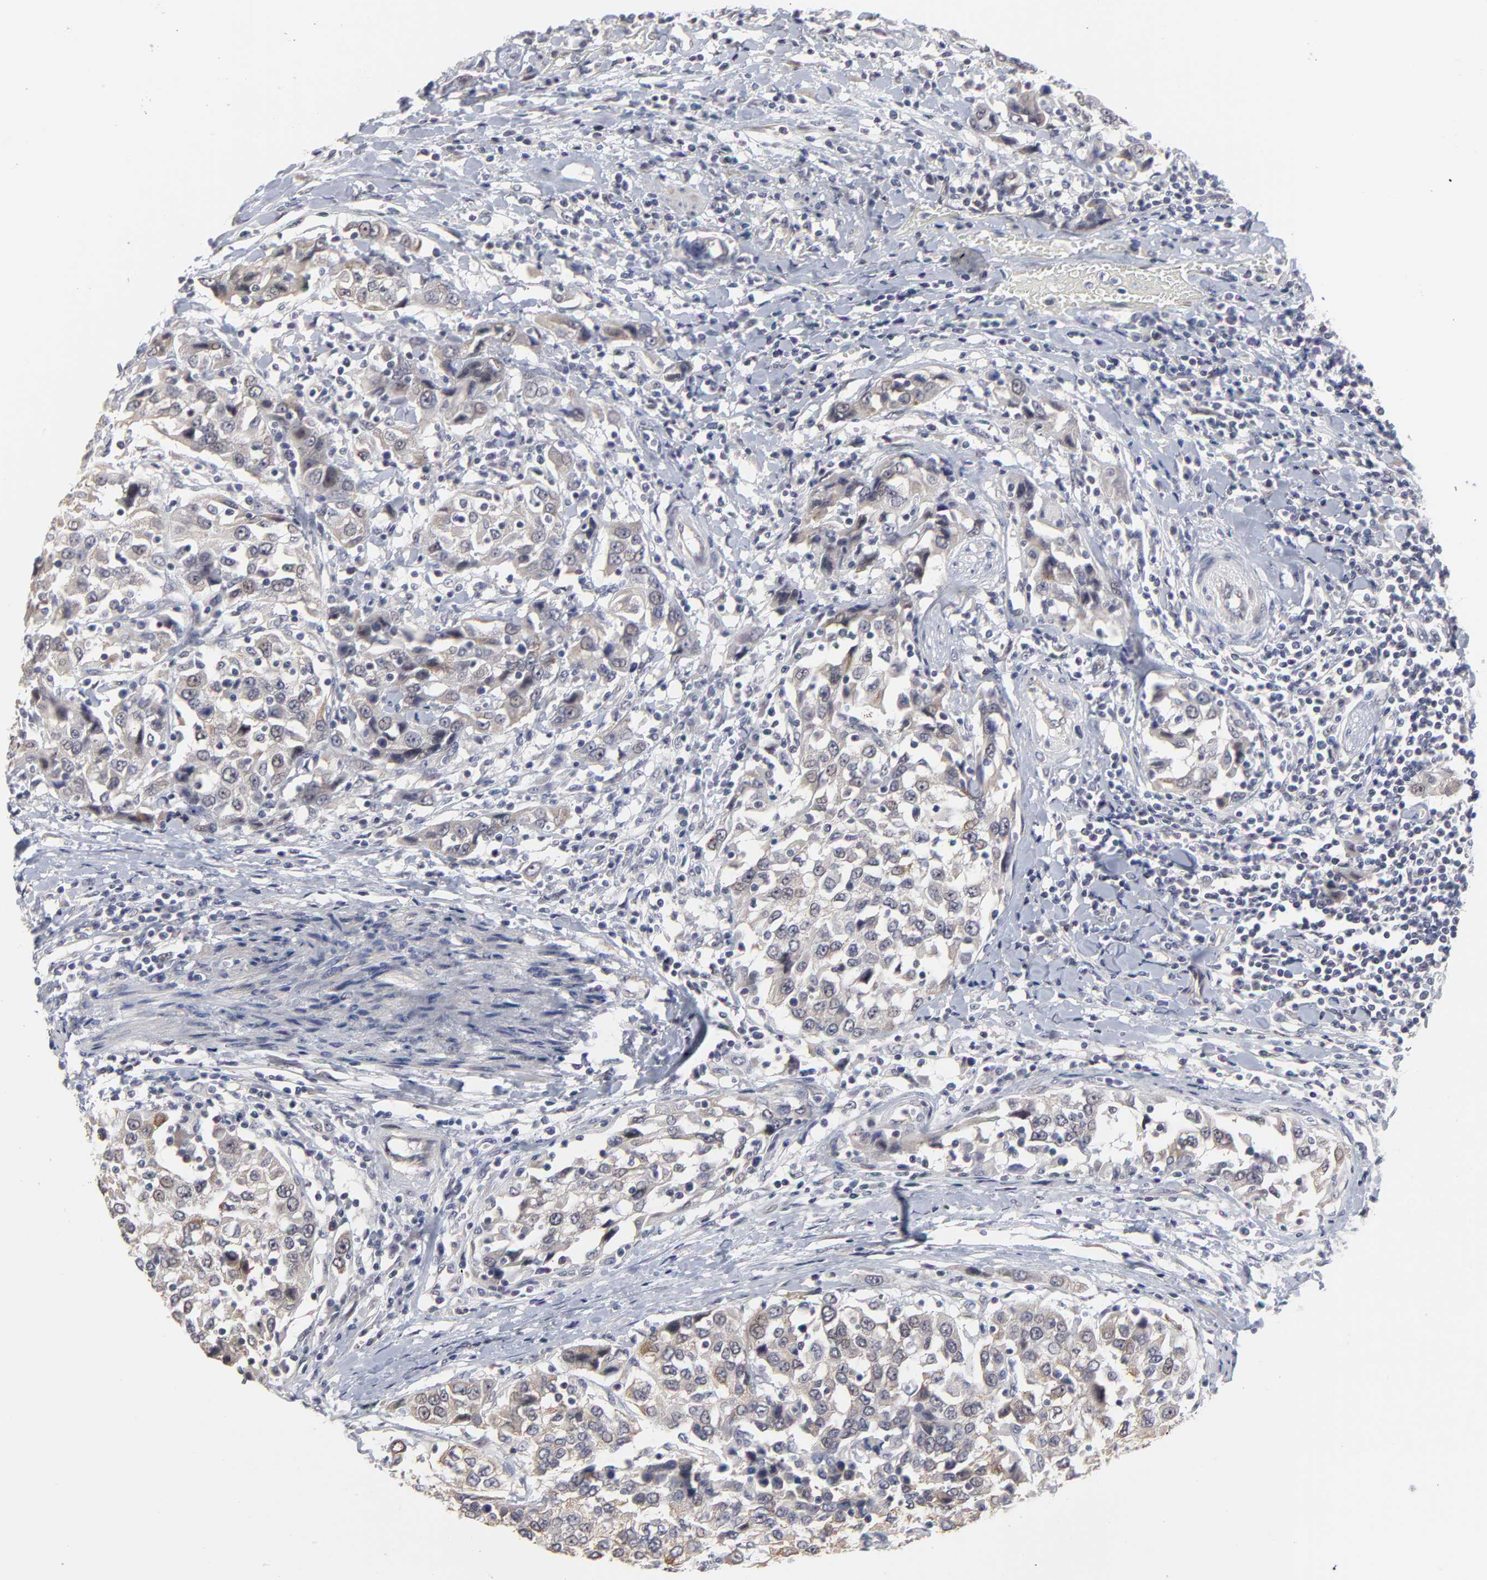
{"staining": {"intensity": "weak", "quantity": "25%-75%", "location": "cytoplasmic/membranous"}, "tissue": "urothelial cancer", "cell_type": "Tumor cells", "image_type": "cancer", "snomed": [{"axis": "morphology", "description": "Urothelial carcinoma, High grade"}, {"axis": "topography", "description": "Urinary bladder"}], "caption": "A micrograph of urothelial carcinoma (high-grade) stained for a protein displays weak cytoplasmic/membranous brown staining in tumor cells.", "gene": "MAGEA10", "patient": {"sex": "female", "age": 80}}